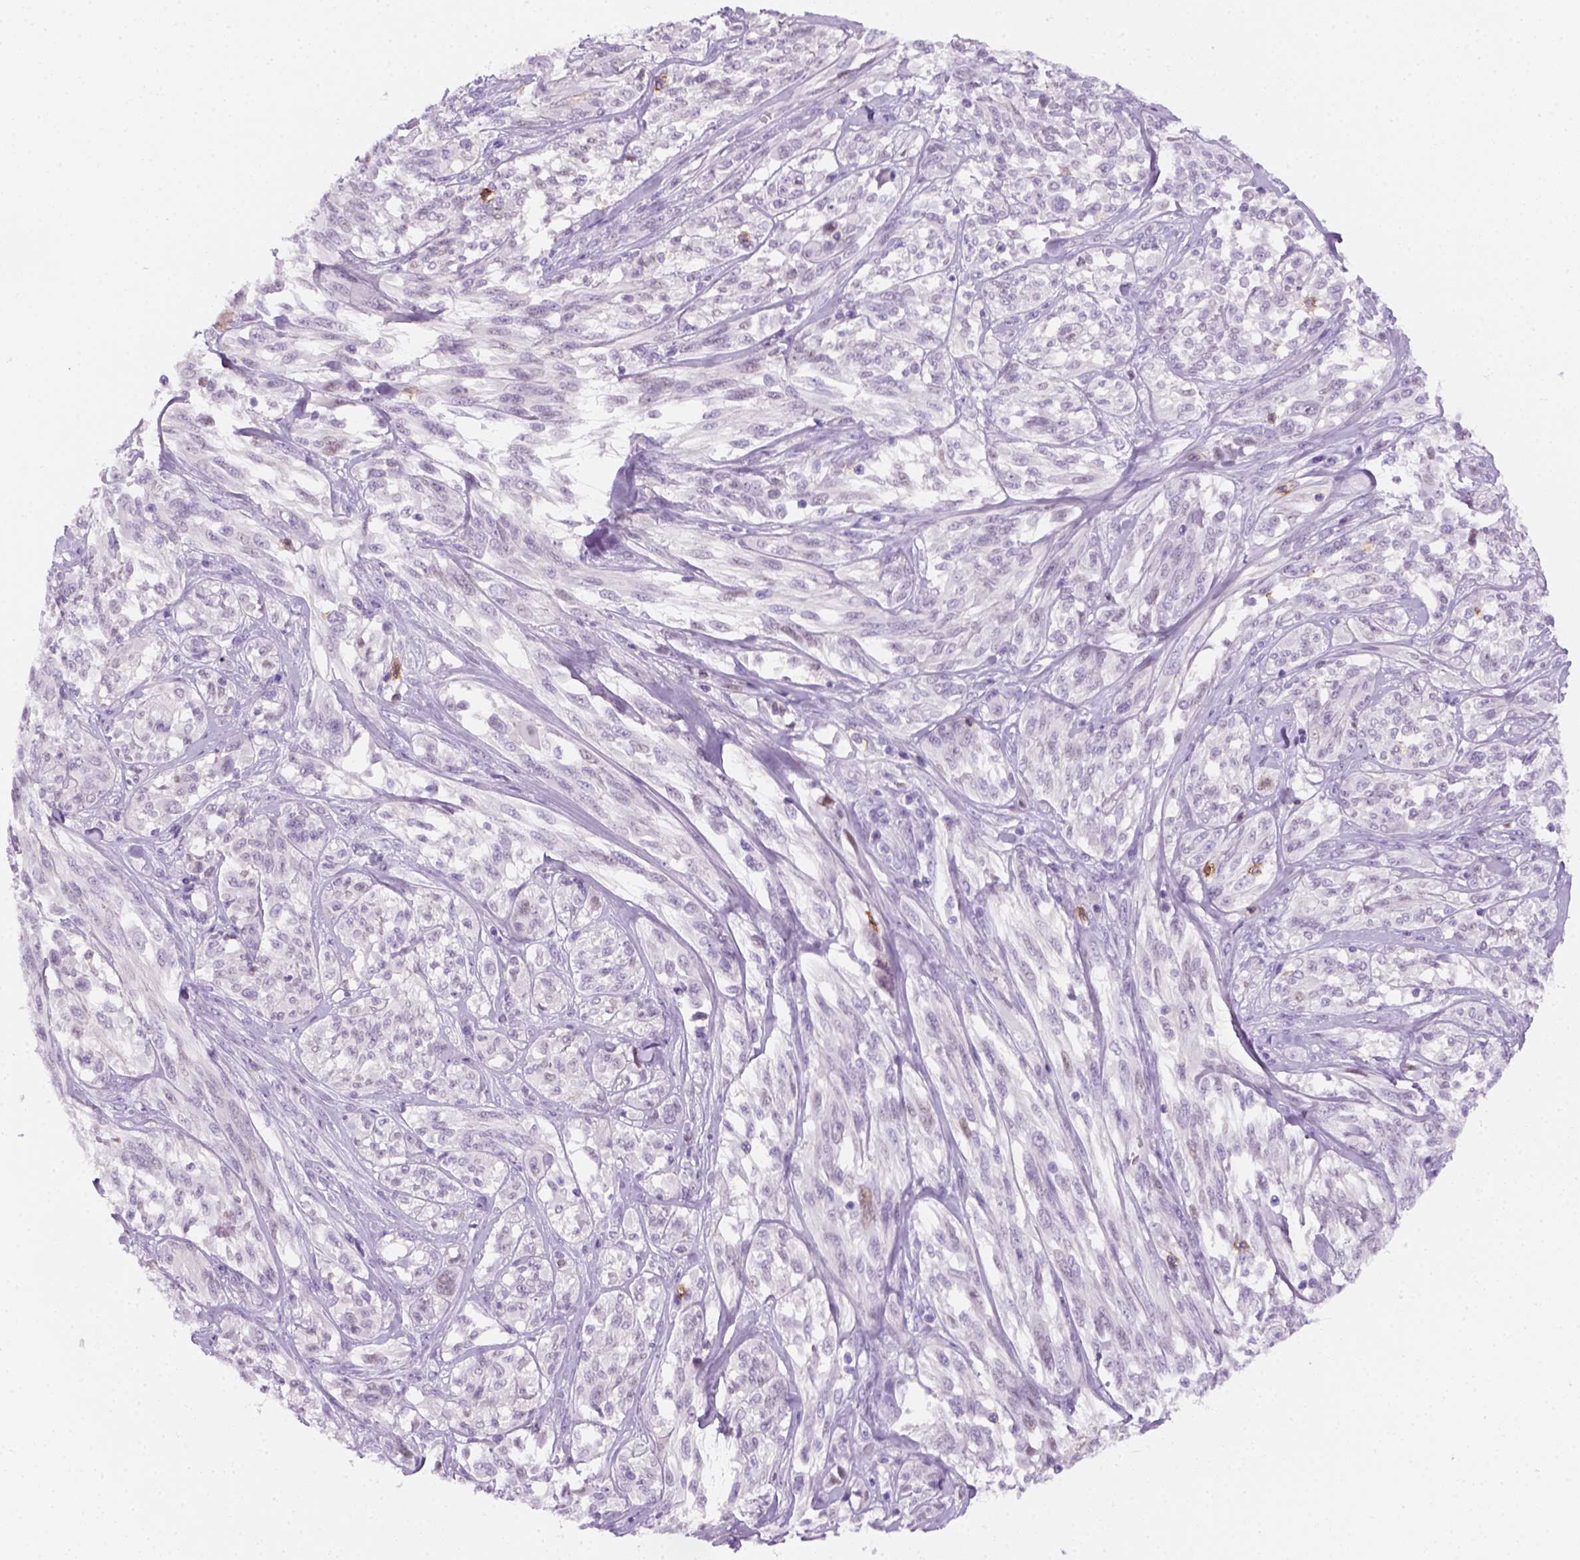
{"staining": {"intensity": "negative", "quantity": "none", "location": "none"}, "tissue": "melanoma", "cell_type": "Tumor cells", "image_type": "cancer", "snomed": [{"axis": "morphology", "description": "Malignant melanoma, NOS"}, {"axis": "topography", "description": "Skin"}], "caption": "Melanoma stained for a protein using IHC demonstrates no expression tumor cells.", "gene": "AQP3", "patient": {"sex": "female", "age": 91}}